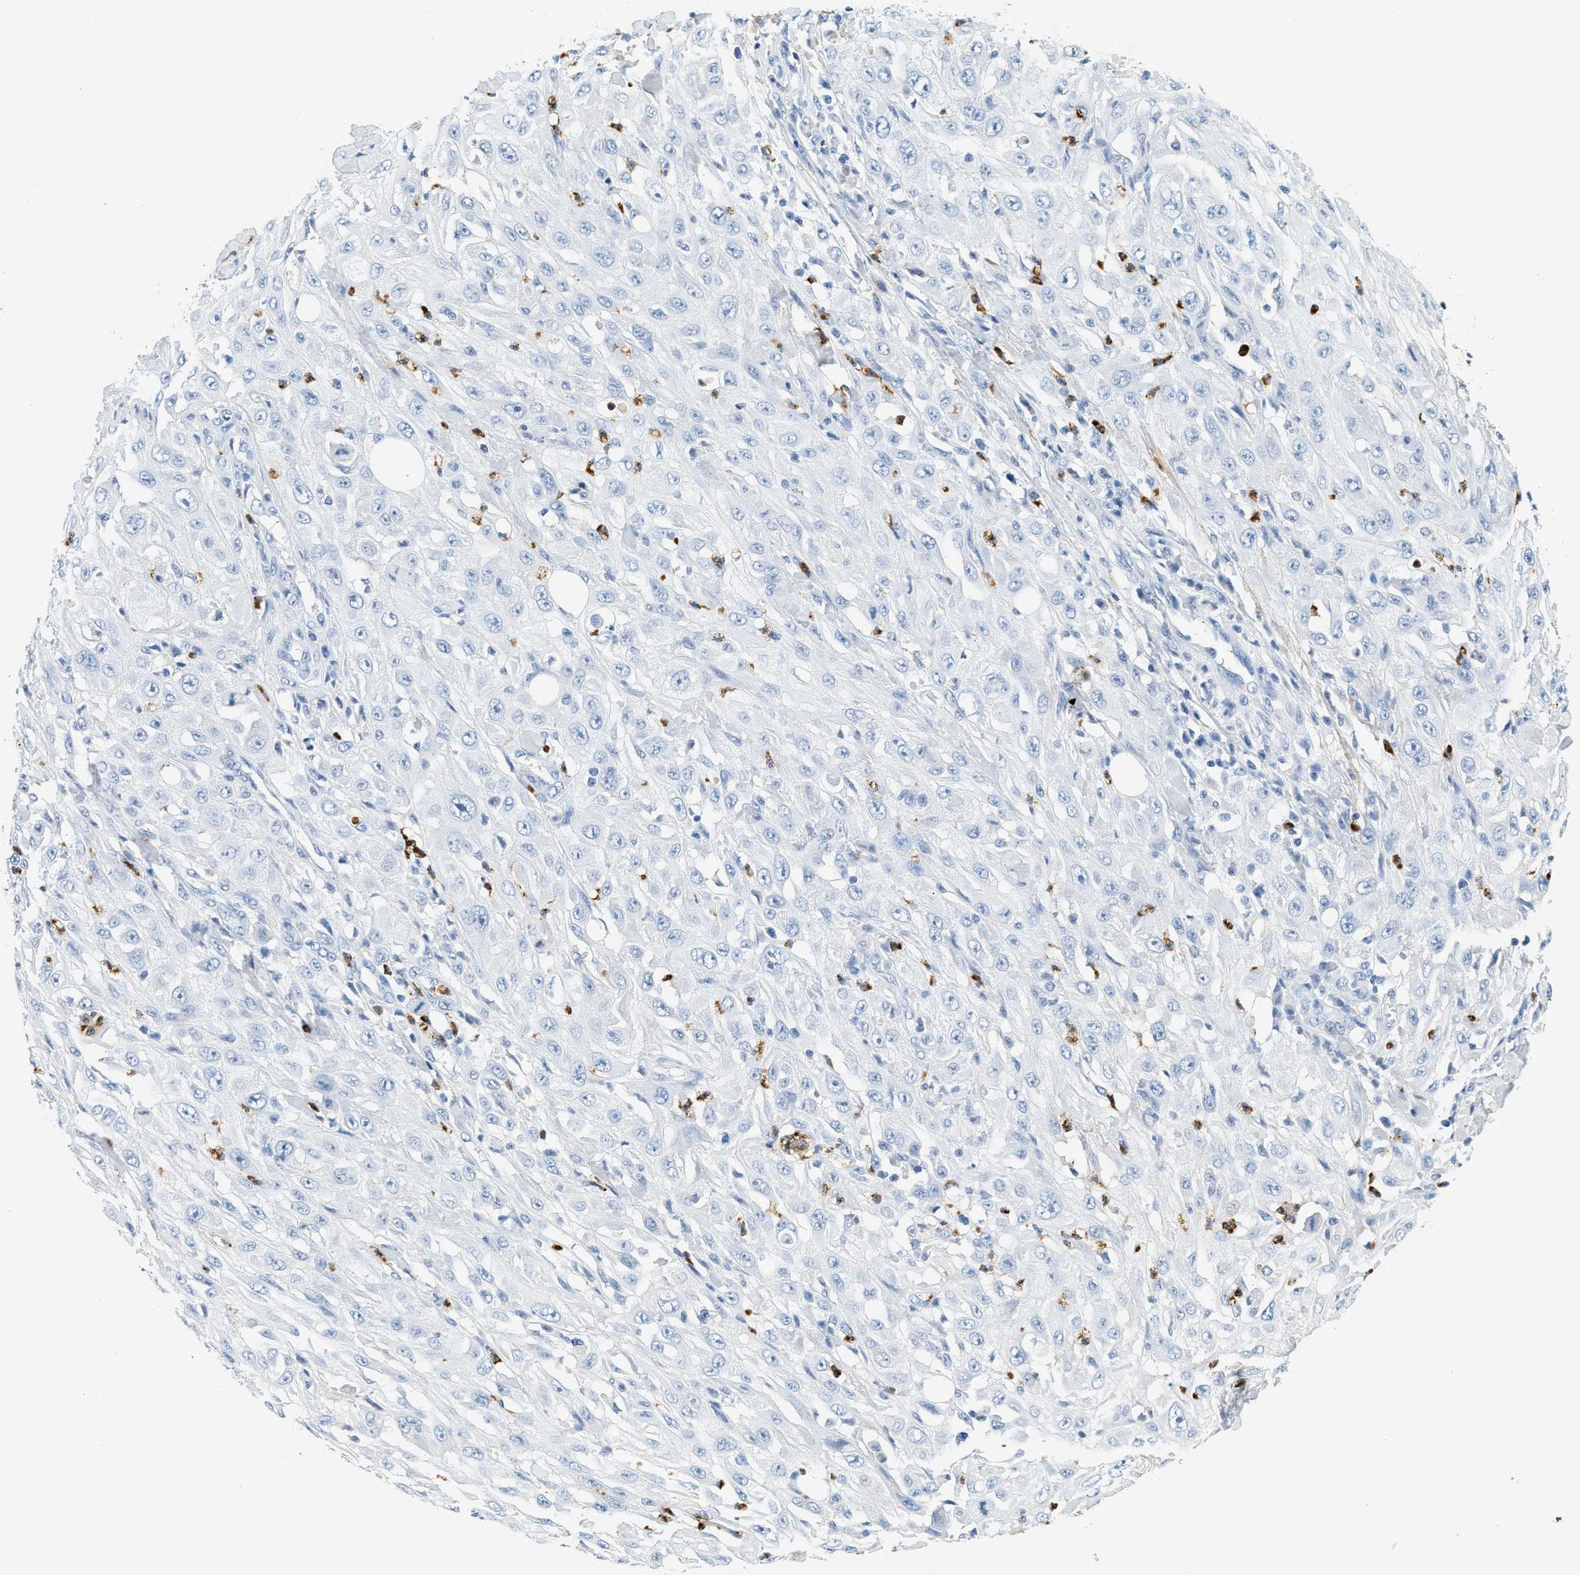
{"staining": {"intensity": "negative", "quantity": "none", "location": "none"}, "tissue": "skin cancer", "cell_type": "Tumor cells", "image_type": "cancer", "snomed": [{"axis": "morphology", "description": "Squamous cell carcinoma, NOS"}, {"axis": "morphology", "description": "Squamous cell carcinoma, metastatic, NOS"}, {"axis": "topography", "description": "Skin"}, {"axis": "topography", "description": "Lymph node"}], "caption": "Skin cancer was stained to show a protein in brown. There is no significant positivity in tumor cells. (Brightfield microscopy of DAB immunohistochemistry (IHC) at high magnification).", "gene": "LCN2", "patient": {"sex": "male", "age": 75}}